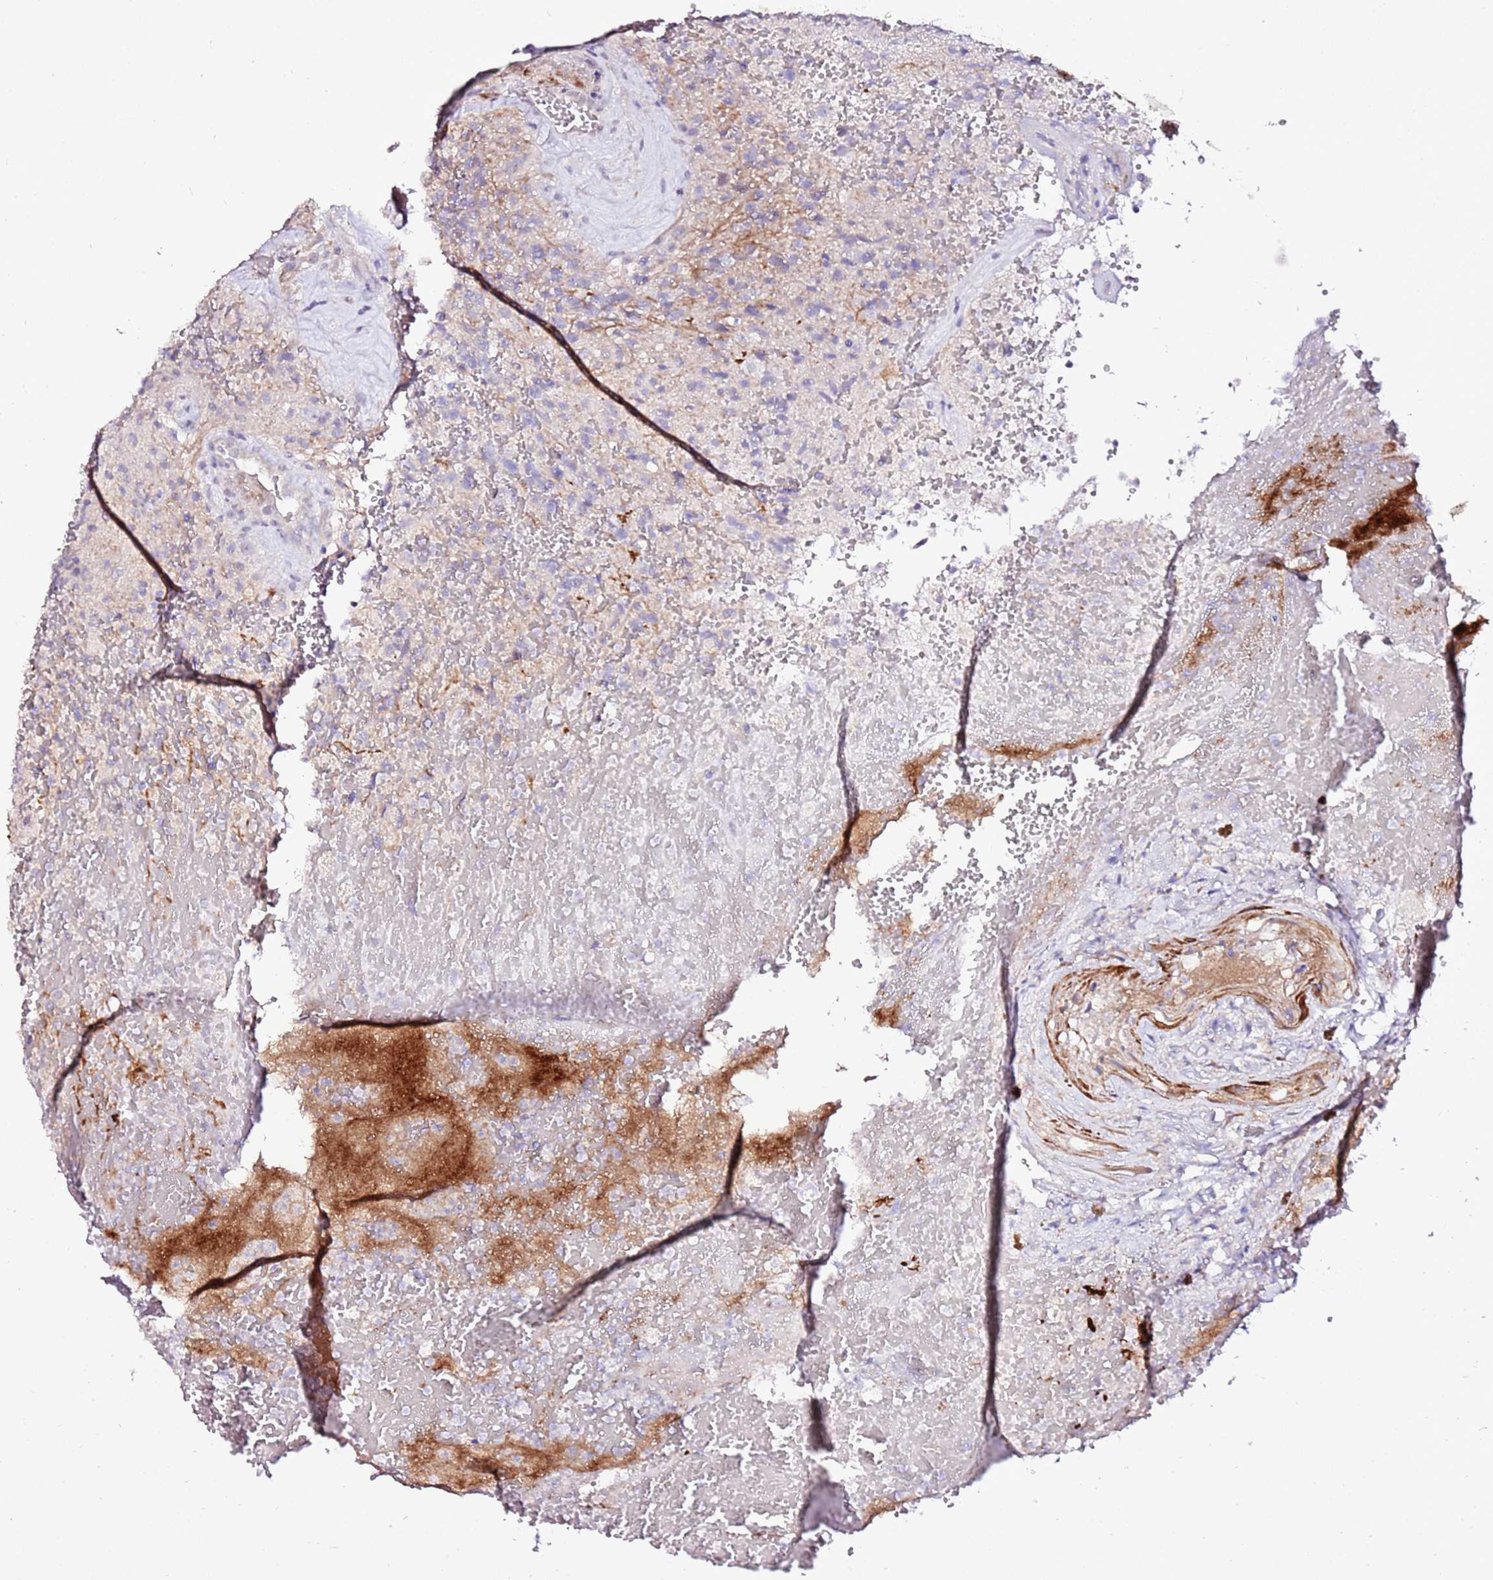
{"staining": {"intensity": "negative", "quantity": "none", "location": "none"}, "tissue": "glioma", "cell_type": "Tumor cells", "image_type": "cancer", "snomed": [{"axis": "morphology", "description": "Glioma, malignant, High grade"}, {"axis": "topography", "description": "Brain"}], "caption": "Tumor cells are negative for brown protein staining in glioma.", "gene": "ART5", "patient": {"sex": "male", "age": 56}}